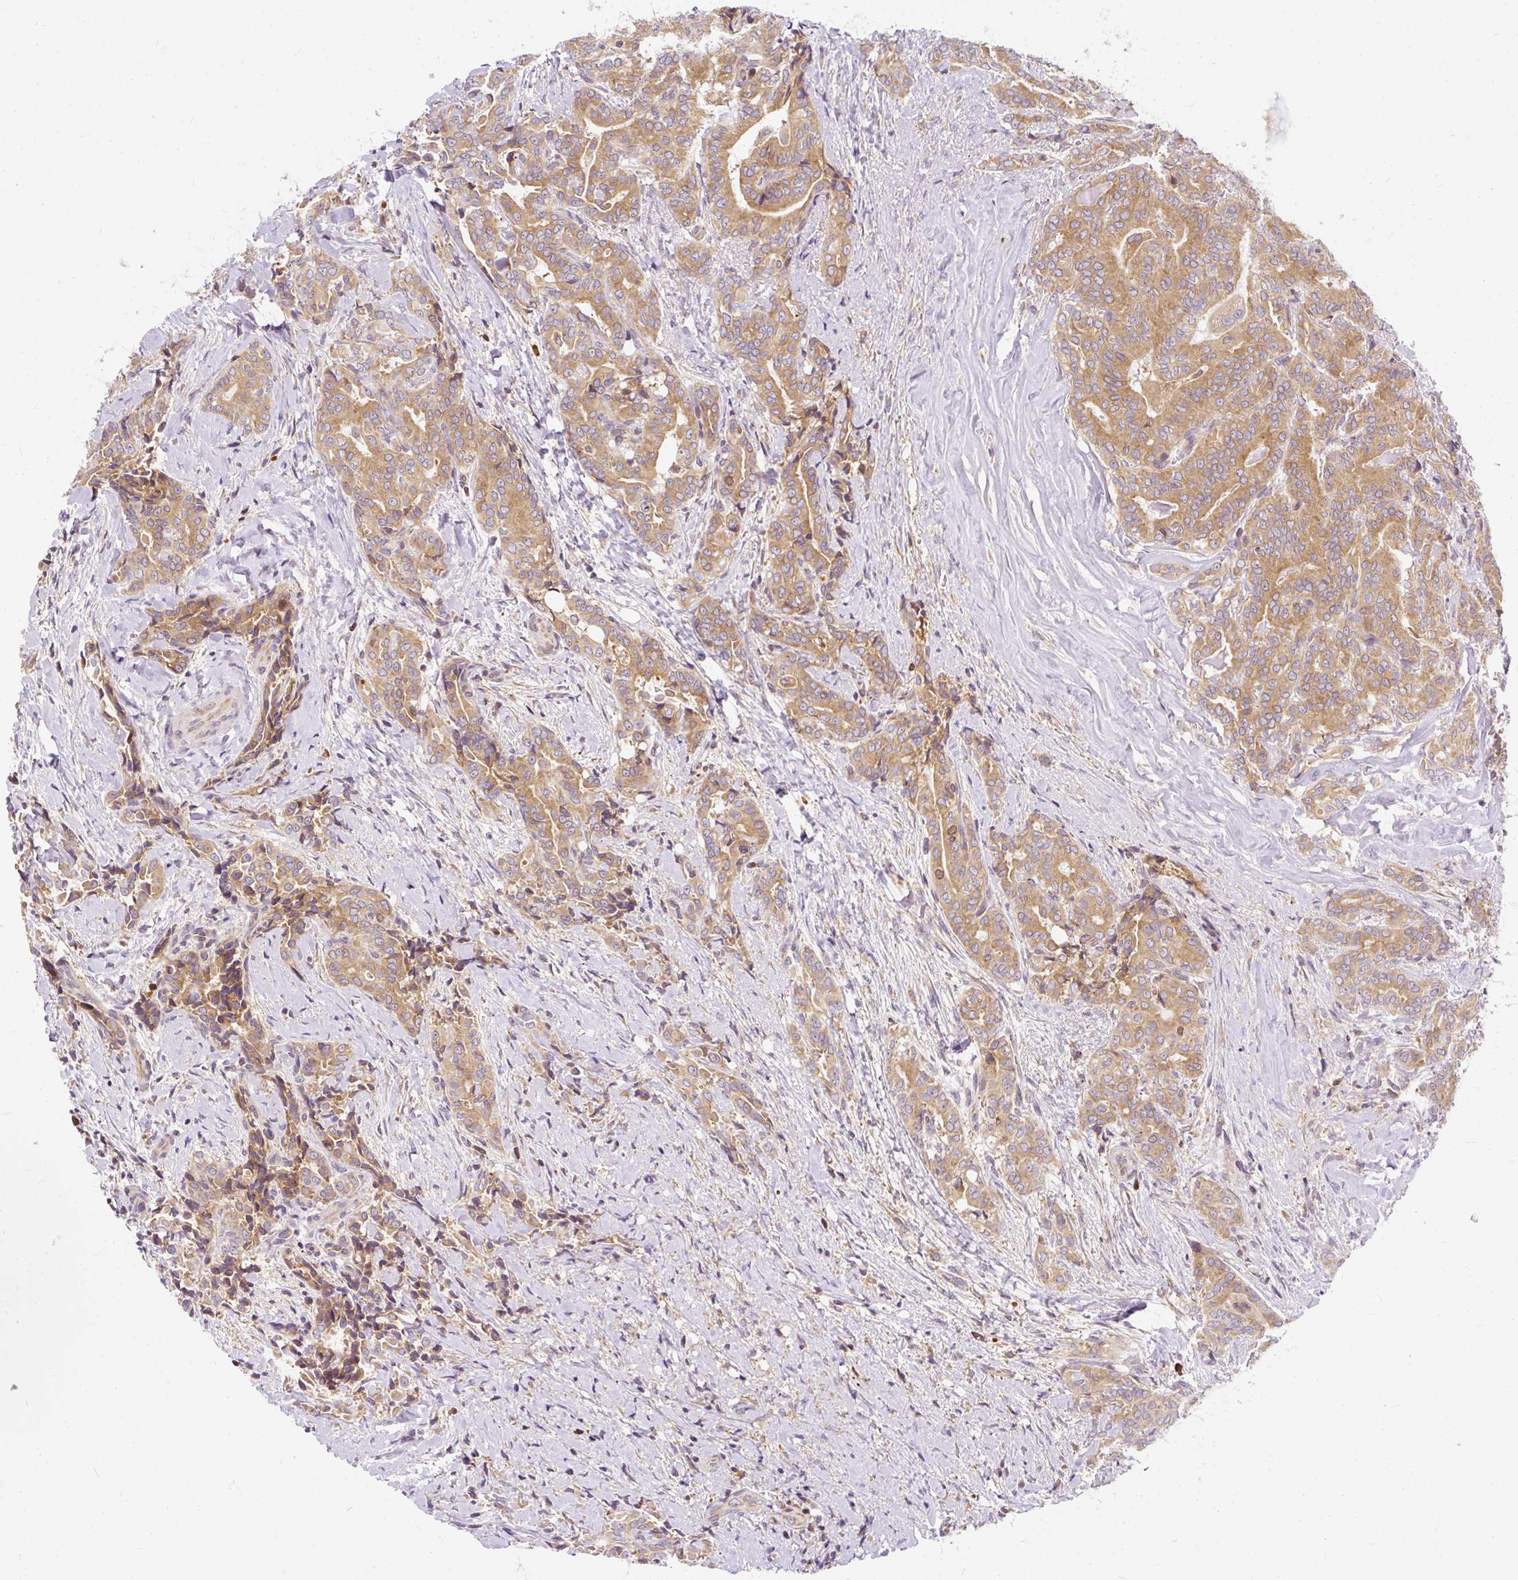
{"staining": {"intensity": "moderate", "quantity": ">75%", "location": "cytoplasmic/membranous"}, "tissue": "thyroid cancer", "cell_type": "Tumor cells", "image_type": "cancer", "snomed": [{"axis": "morphology", "description": "Papillary adenocarcinoma, NOS"}, {"axis": "topography", "description": "Thyroid gland"}], "caption": "Thyroid papillary adenocarcinoma stained with IHC exhibits moderate cytoplasmic/membranous positivity in approximately >75% of tumor cells. The staining was performed using DAB (3,3'-diaminobenzidine) to visualize the protein expression in brown, while the nuclei were stained in blue with hematoxylin (Magnification: 20x).", "gene": "CYP20A1", "patient": {"sex": "male", "age": 61}}